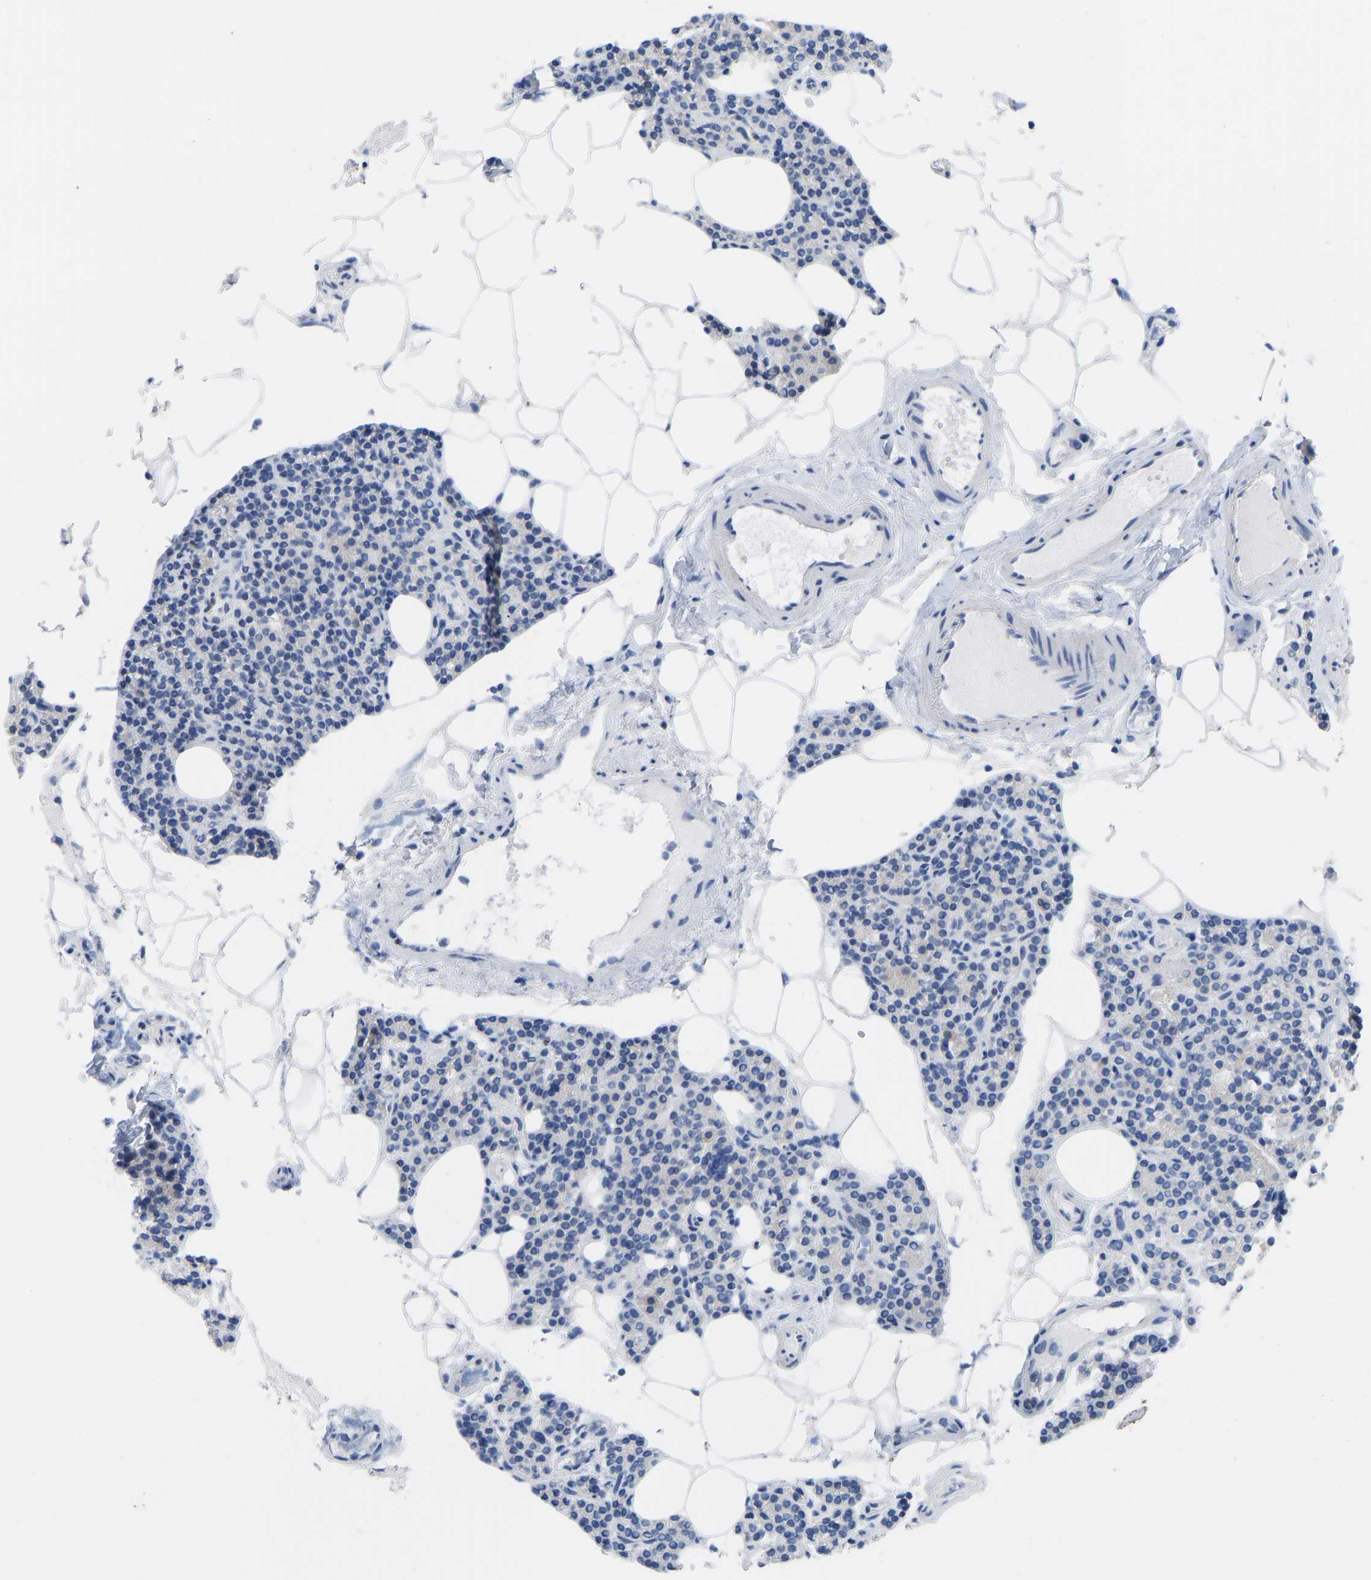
{"staining": {"intensity": "moderate", "quantity": "<25%", "location": "cytoplasmic/membranous"}, "tissue": "parathyroid gland", "cell_type": "Glandular cells", "image_type": "normal", "snomed": [{"axis": "morphology", "description": "Normal tissue, NOS"}, {"axis": "morphology", "description": "Adenoma, NOS"}, {"axis": "topography", "description": "Parathyroid gland"}], "caption": "Immunohistochemistry (DAB) staining of normal human parathyroid gland exhibits moderate cytoplasmic/membranous protein staining in about <25% of glandular cells. The staining is performed using DAB brown chromogen to label protein expression. The nuclei are counter-stained blue using hematoxylin.", "gene": "OLIG2", "patient": {"sex": "female", "age": 70}}